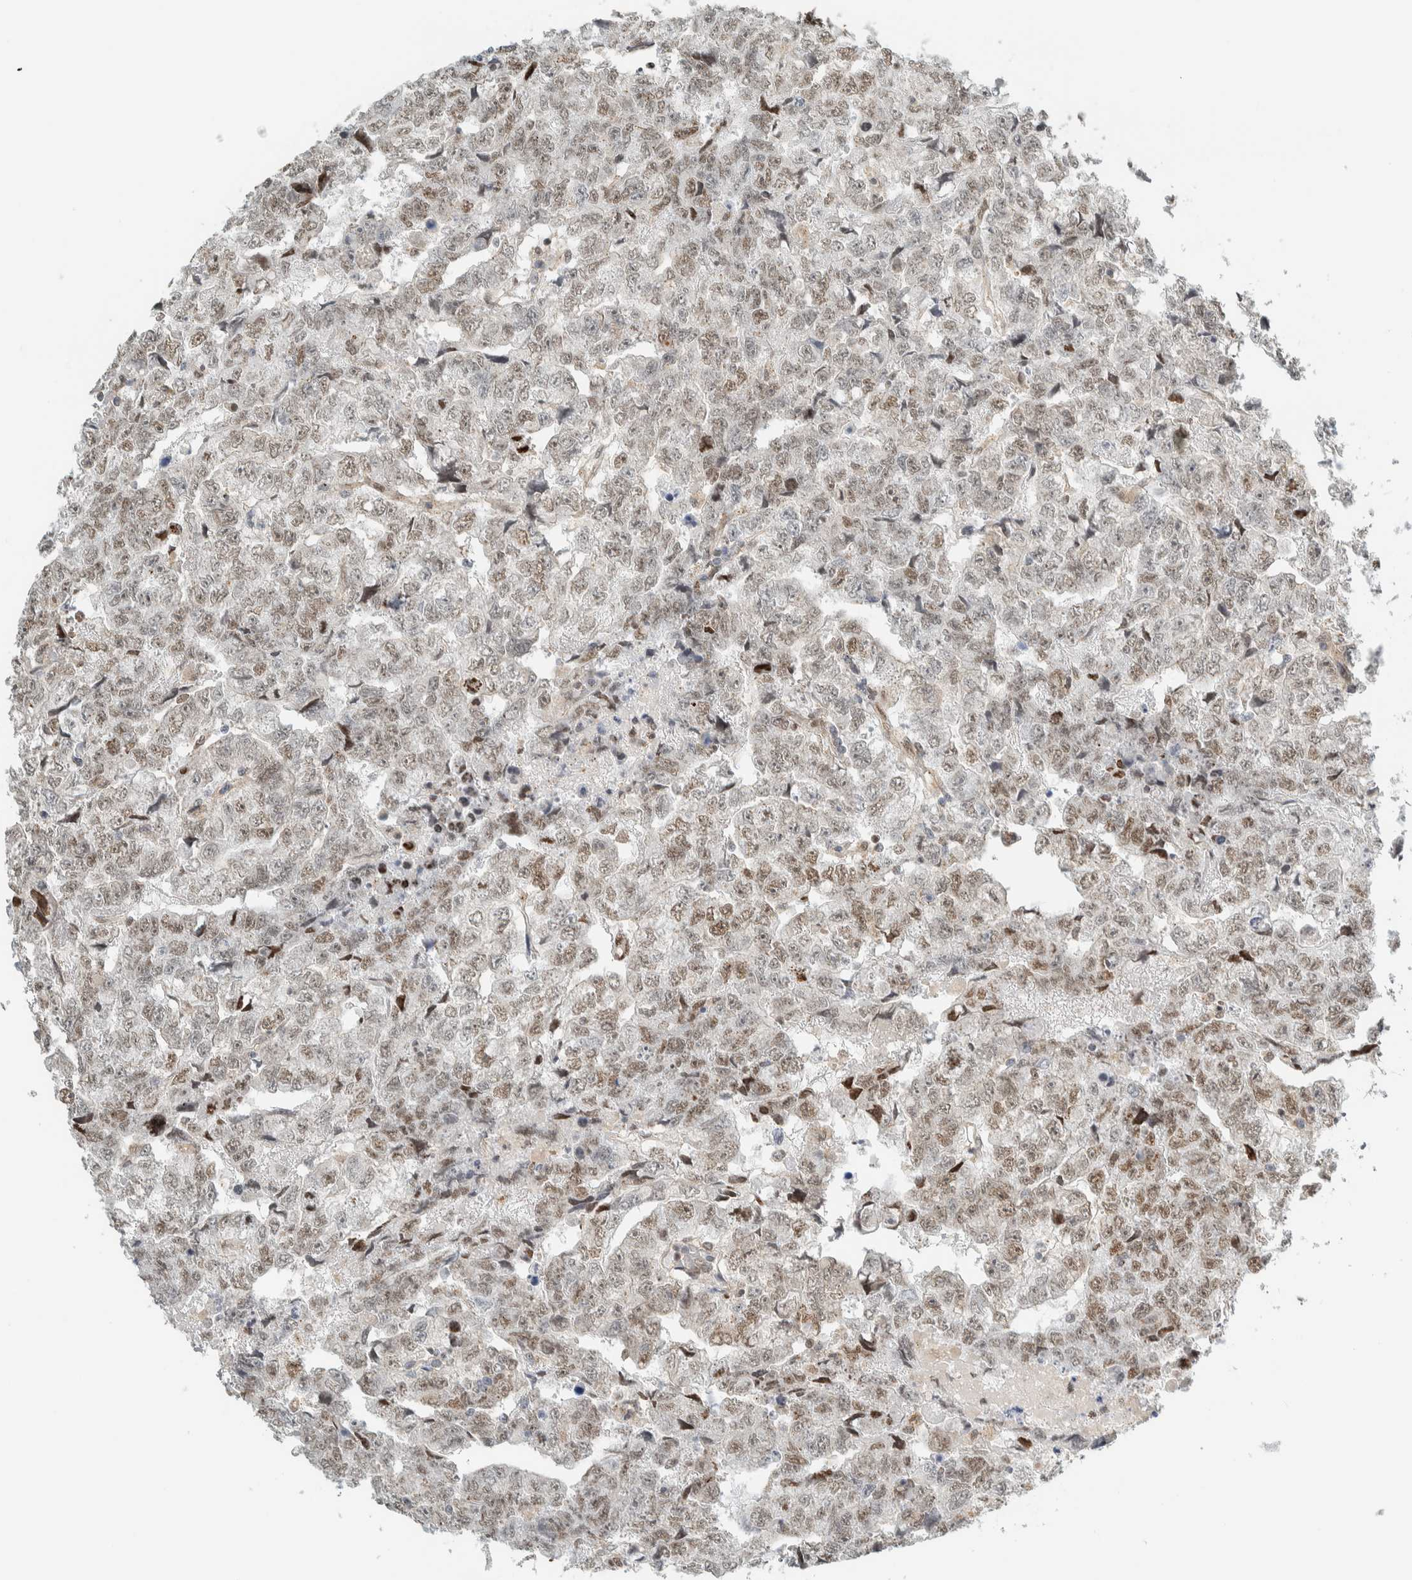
{"staining": {"intensity": "weak", "quantity": ">75%", "location": "nuclear"}, "tissue": "testis cancer", "cell_type": "Tumor cells", "image_type": "cancer", "snomed": [{"axis": "morphology", "description": "Carcinoma, Embryonal, NOS"}, {"axis": "topography", "description": "Testis"}], "caption": "Immunohistochemical staining of testis cancer exhibits weak nuclear protein positivity in approximately >75% of tumor cells.", "gene": "TFE3", "patient": {"sex": "male", "age": 36}}